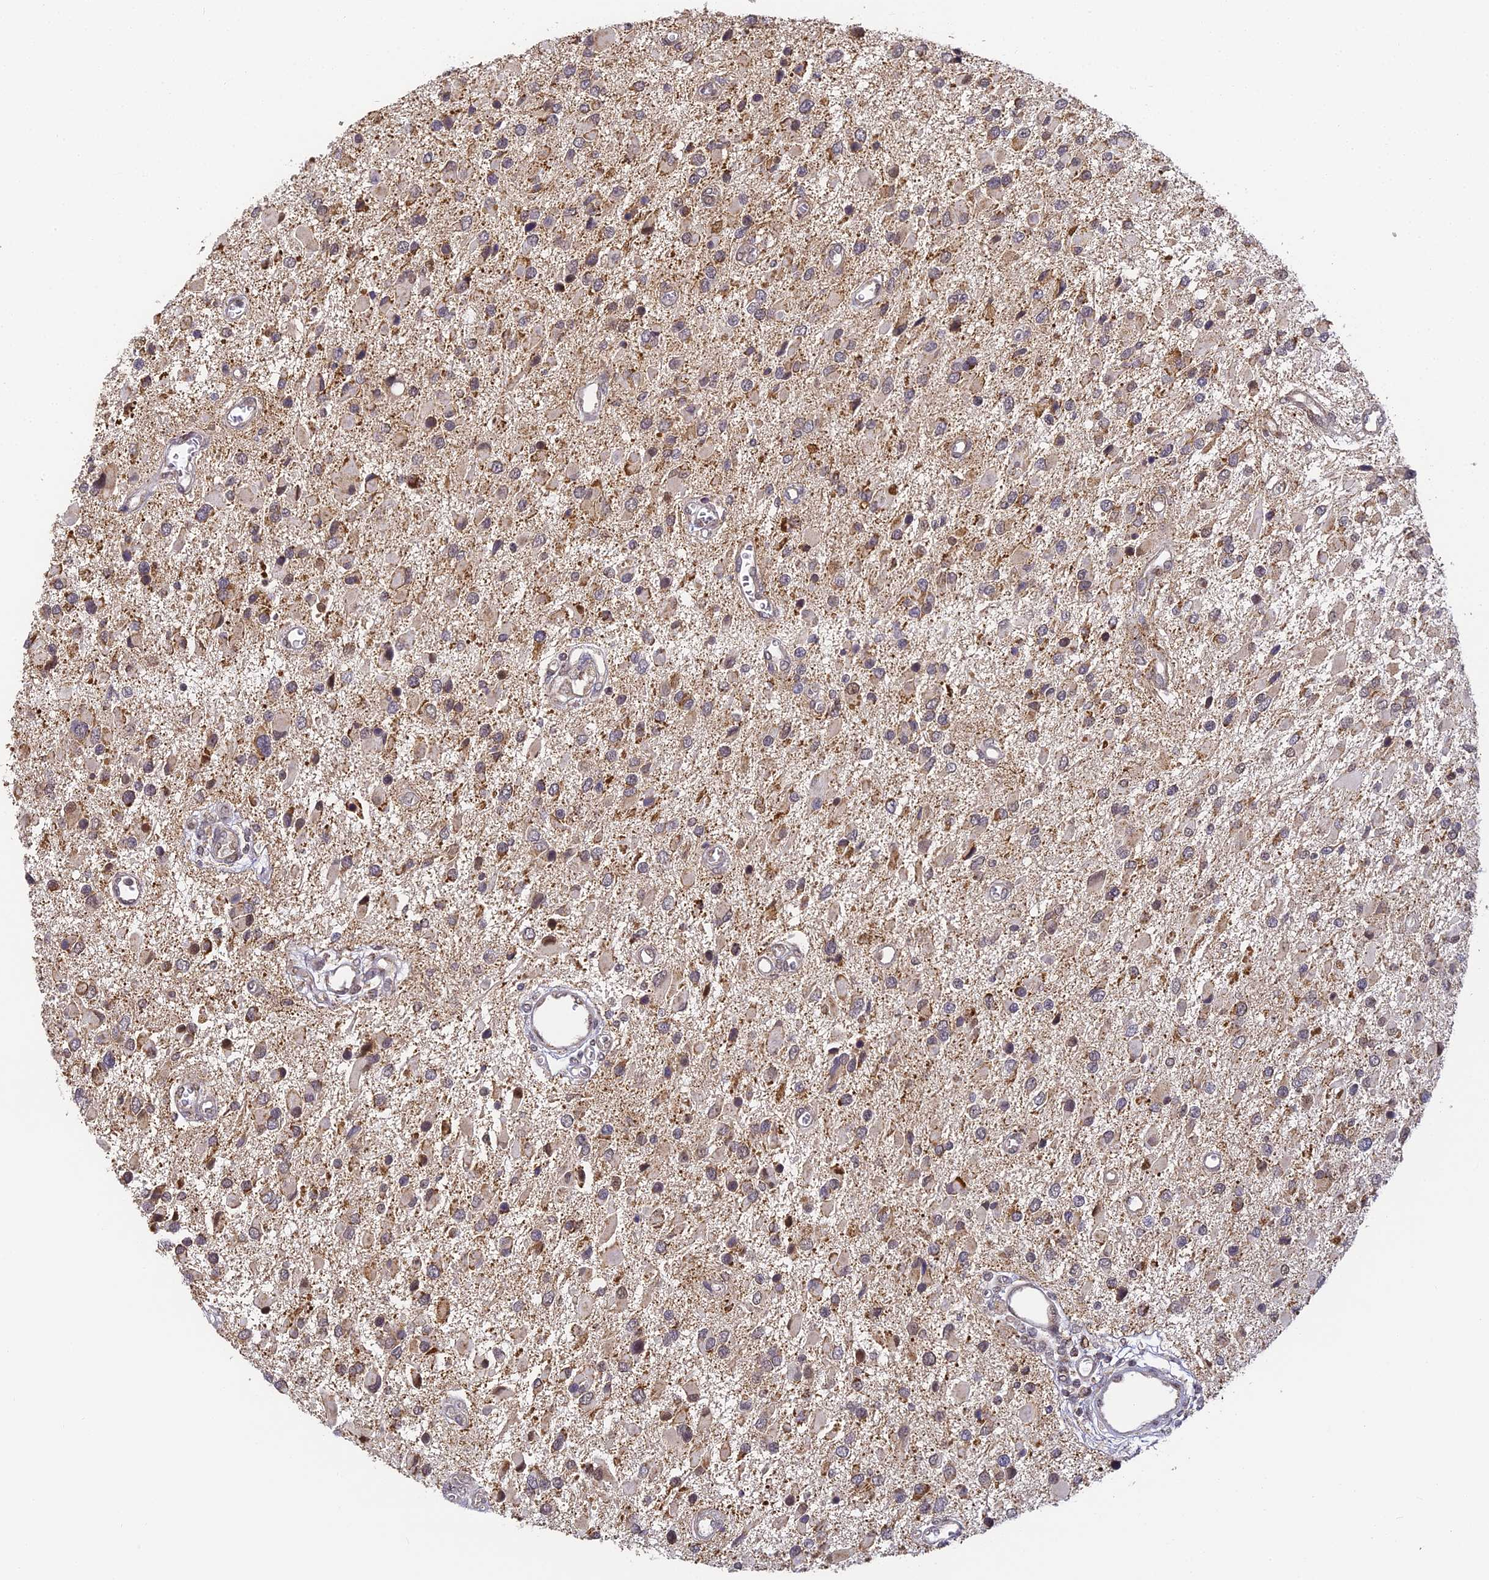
{"staining": {"intensity": "moderate", "quantity": "25%-75%", "location": "cytoplasmic/membranous,nuclear"}, "tissue": "glioma", "cell_type": "Tumor cells", "image_type": "cancer", "snomed": [{"axis": "morphology", "description": "Glioma, malignant, High grade"}, {"axis": "topography", "description": "Brain"}], "caption": "This histopathology image displays IHC staining of human glioma, with medium moderate cytoplasmic/membranous and nuclear positivity in approximately 25%-75% of tumor cells.", "gene": "DNAAF10", "patient": {"sex": "male", "age": 53}}